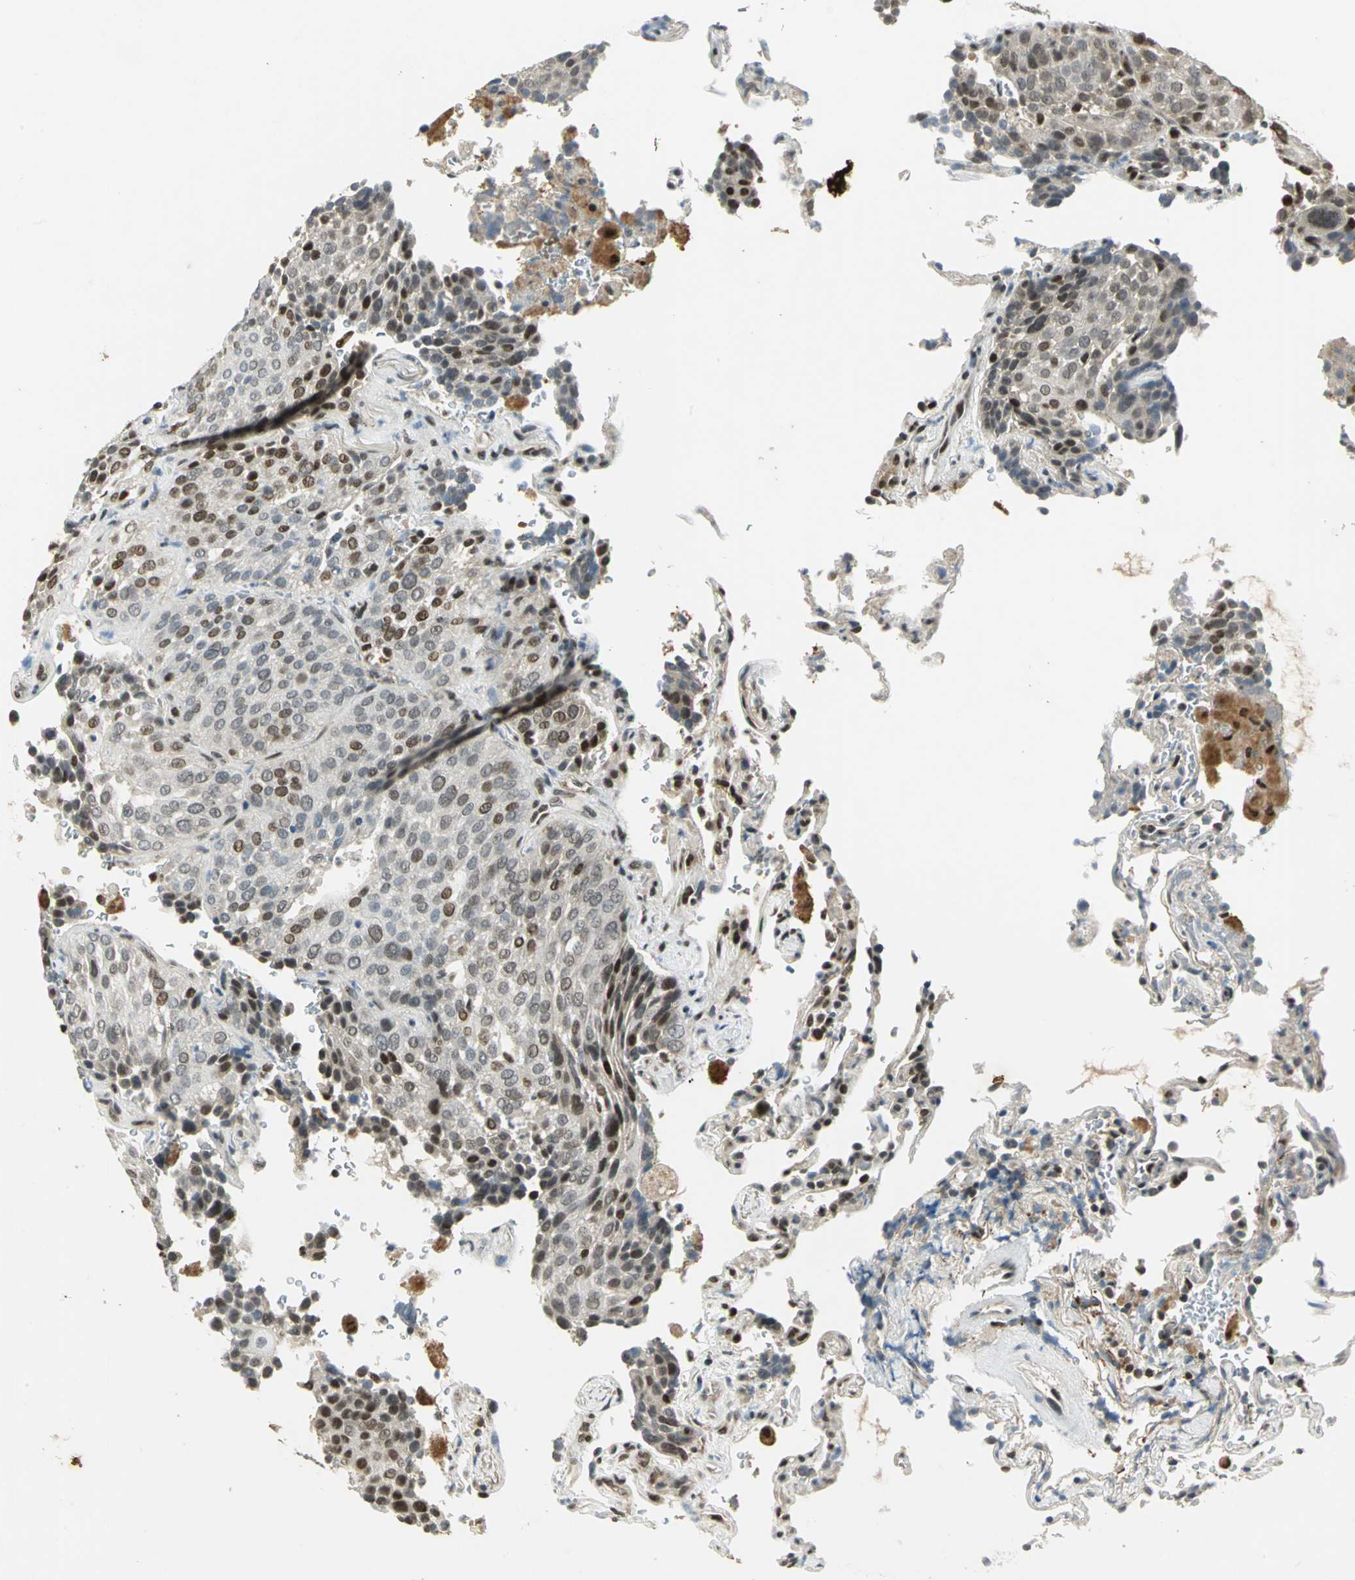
{"staining": {"intensity": "moderate", "quantity": "<25%", "location": "nuclear"}, "tissue": "lung cancer", "cell_type": "Tumor cells", "image_type": "cancer", "snomed": [{"axis": "morphology", "description": "Squamous cell carcinoma, NOS"}, {"axis": "topography", "description": "Lung"}], "caption": "Protein expression analysis of lung cancer demonstrates moderate nuclear positivity in about <25% of tumor cells.", "gene": "RAD17", "patient": {"sex": "male", "age": 54}}